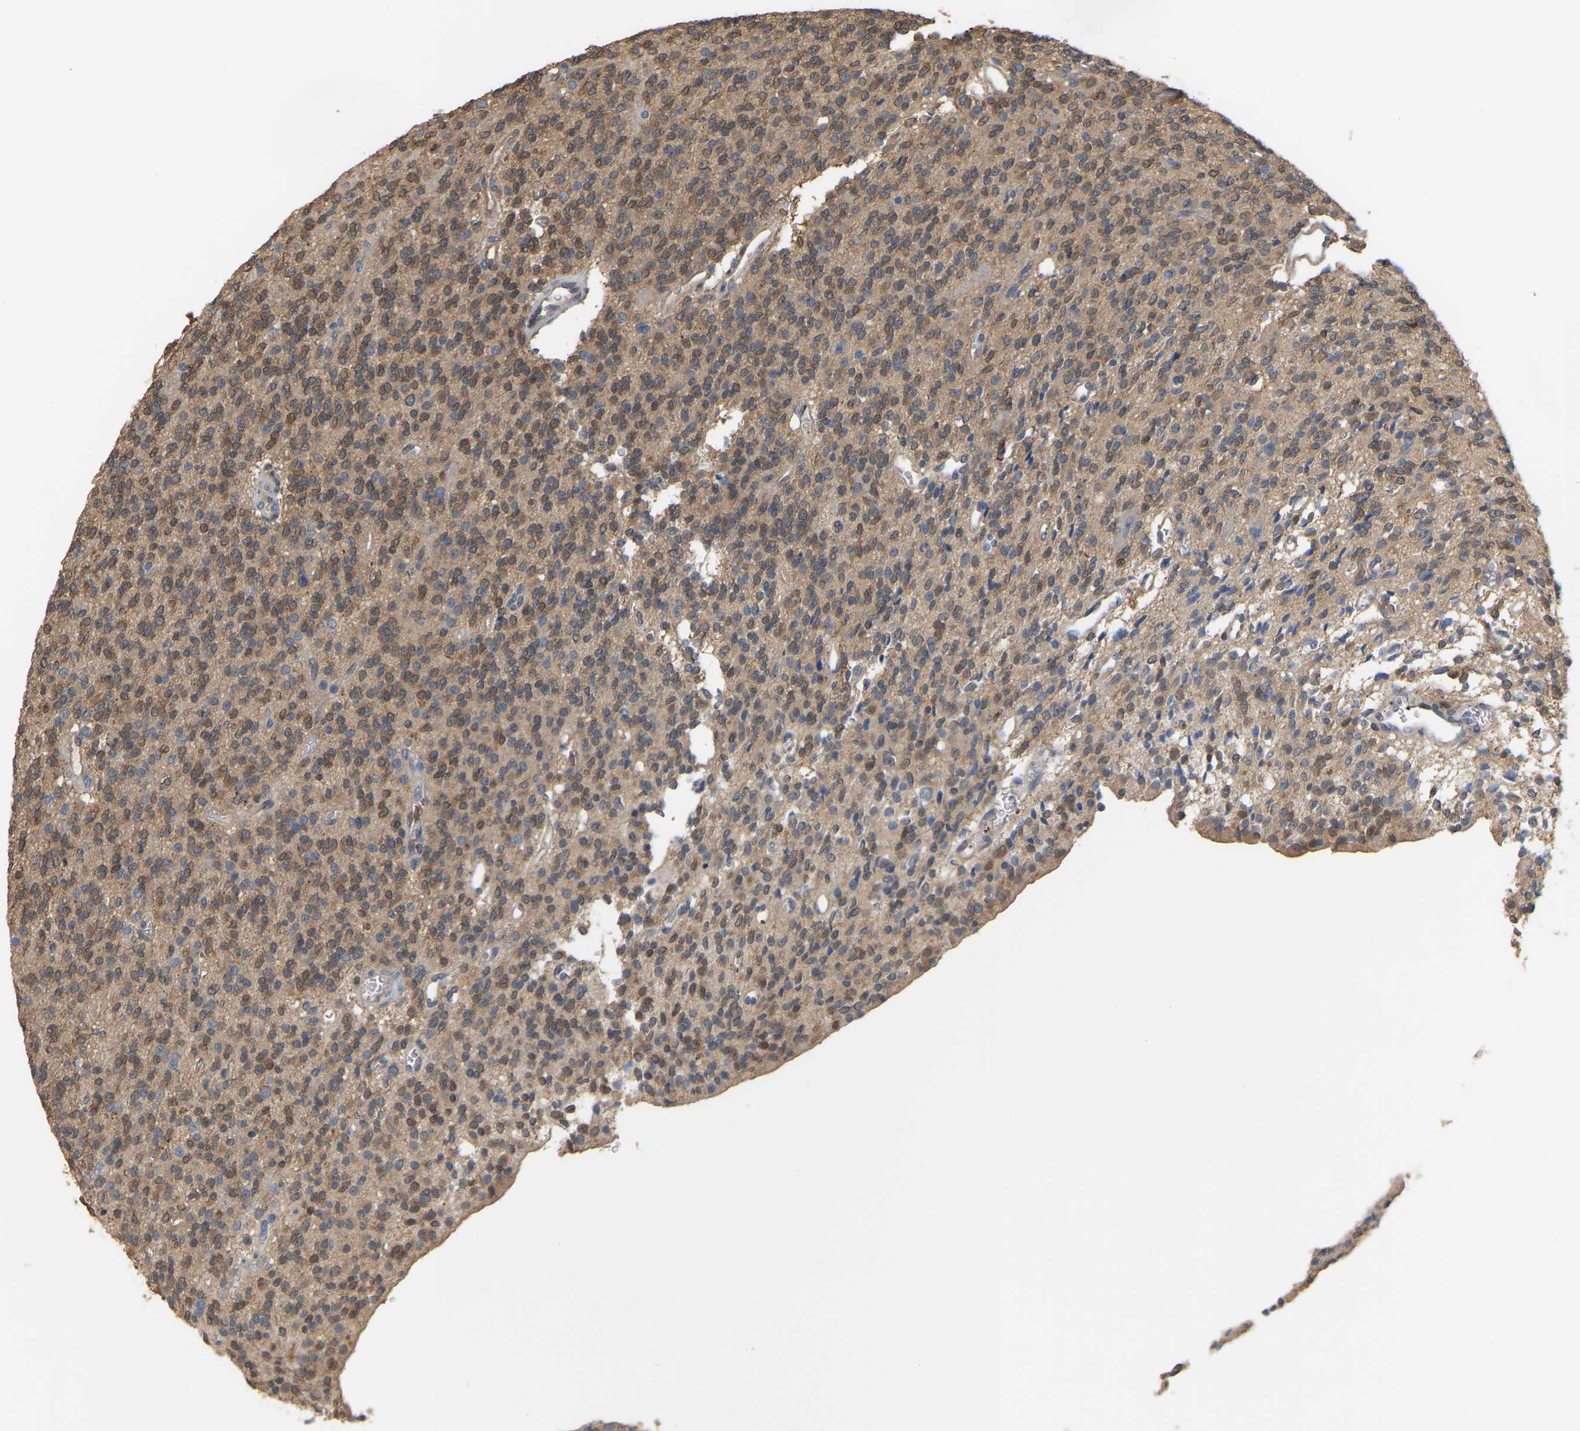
{"staining": {"intensity": "weak", "quantity": ">75%", "location": "cytoplasmic/membranous"}, "tissue": "glioma", "cell_type": "Tumor cells", "image_type": "cancer", "snomed": [{"axis": "morphology", "description": "Glioma, malignant, High grade"}, {"axis": "topography", "description": "Brain"}], "caption": "High-power microscopy captured an IHC micrograph of malignant glioma (high-grade), revealing weak cytoplasmic/membranous positivity in about >75% of tumor cells. The staining was performed using DAB (3,3'-diaminobenzidine), with brown indicating positive protein expression. Nuclei are stained blue with hematoxylin.", "gene": "MTPN", "patient": {"sex": "male", "age": 34}}